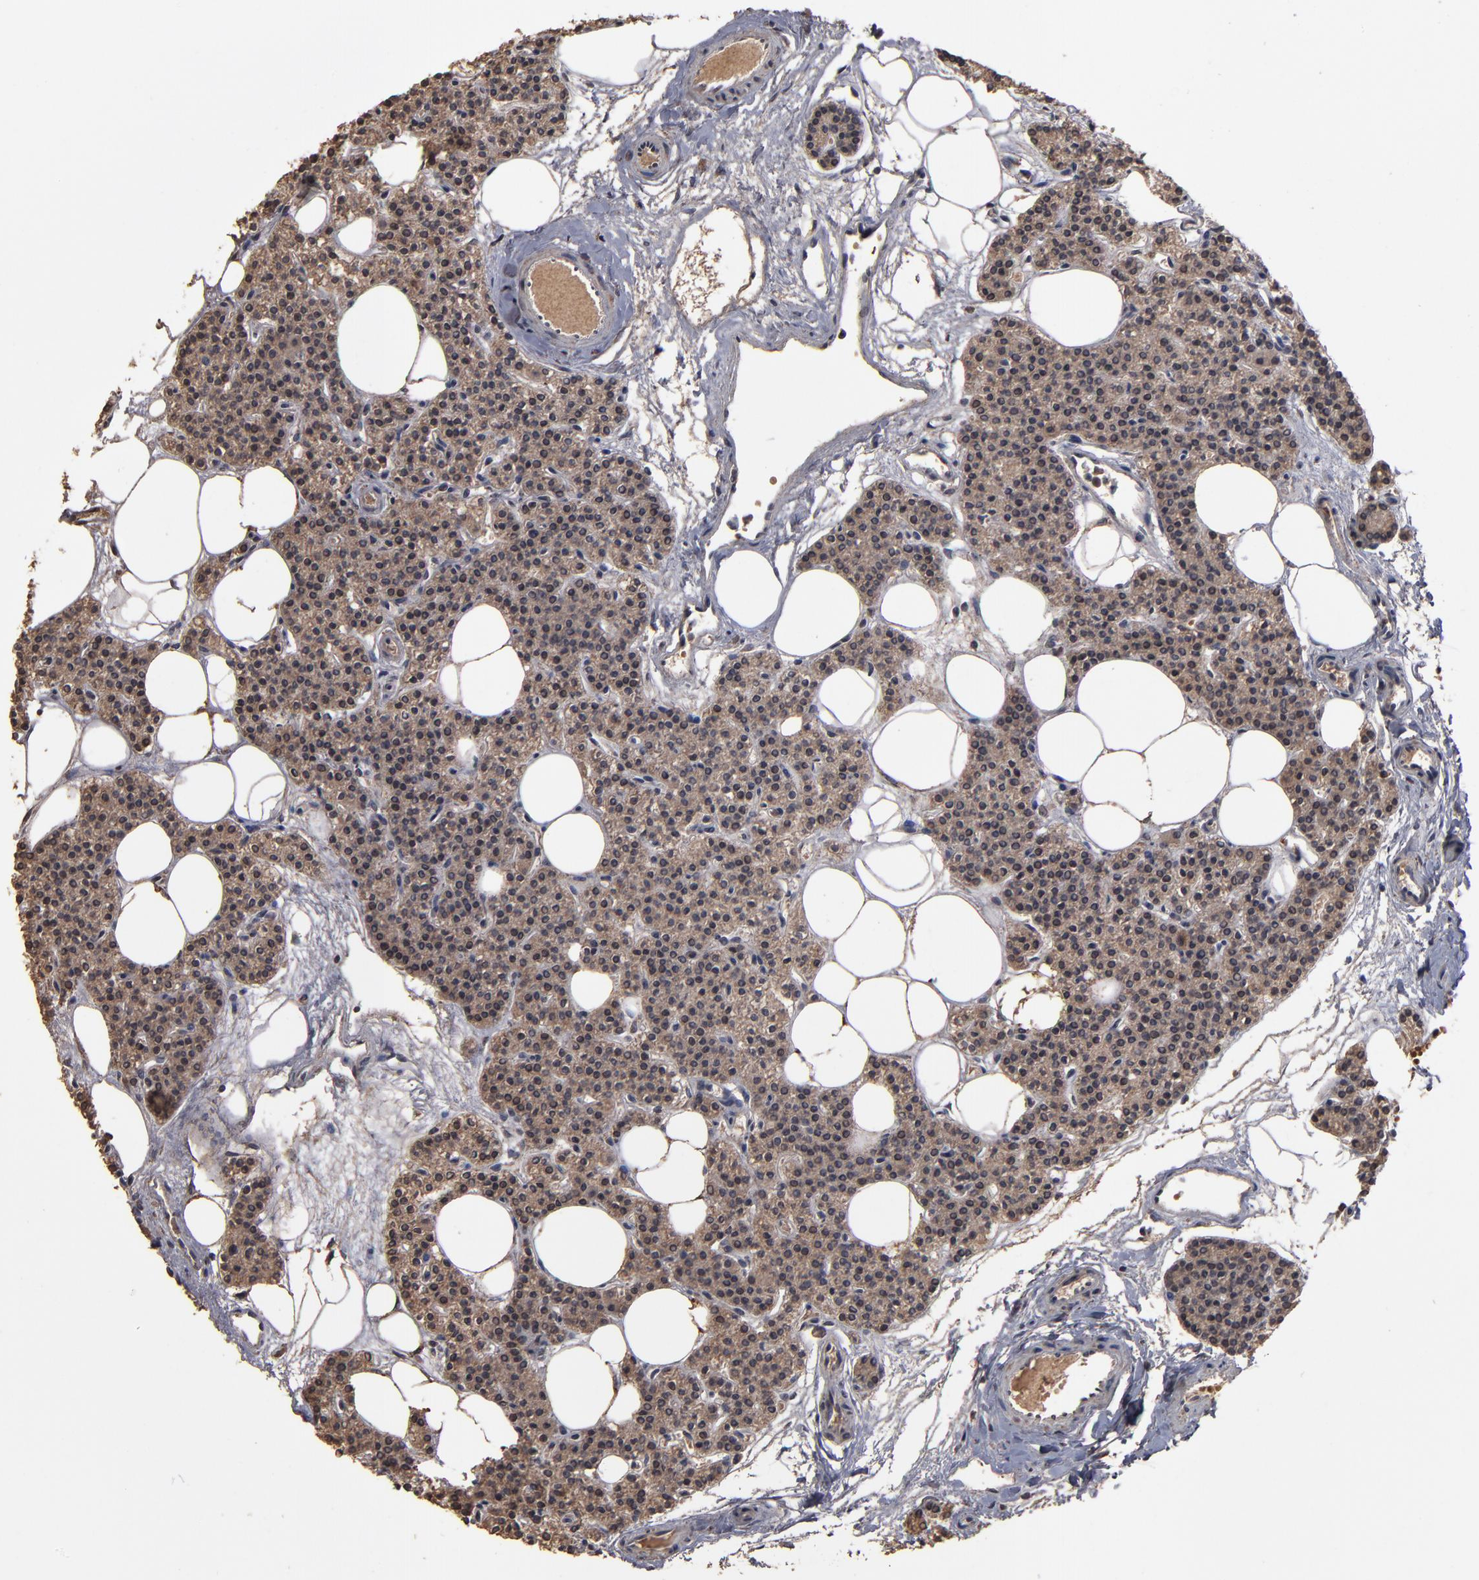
{"staining": {"intensity": "moderate", "quantity": ">75%", "location": "cytoplasmic/membranous"}, "tissue": "parathyroid gland", "cell_type": "Glandular cells", "image_type": "normal", "snomed": [{"axis": "morphology", "description": "Normal tissue, NOS"}, {"axis": "topography", "description": "Parathyroid gland"}], "caption": "The micrograph shows a brown stain indicating the presence of a protein in the cytoplasmic/membranous of glandular cells in parathyroid gland. Nuclei are stained in blue.", "gene": "NXF2B", "patient": {"sex": "male", "age": 24}}